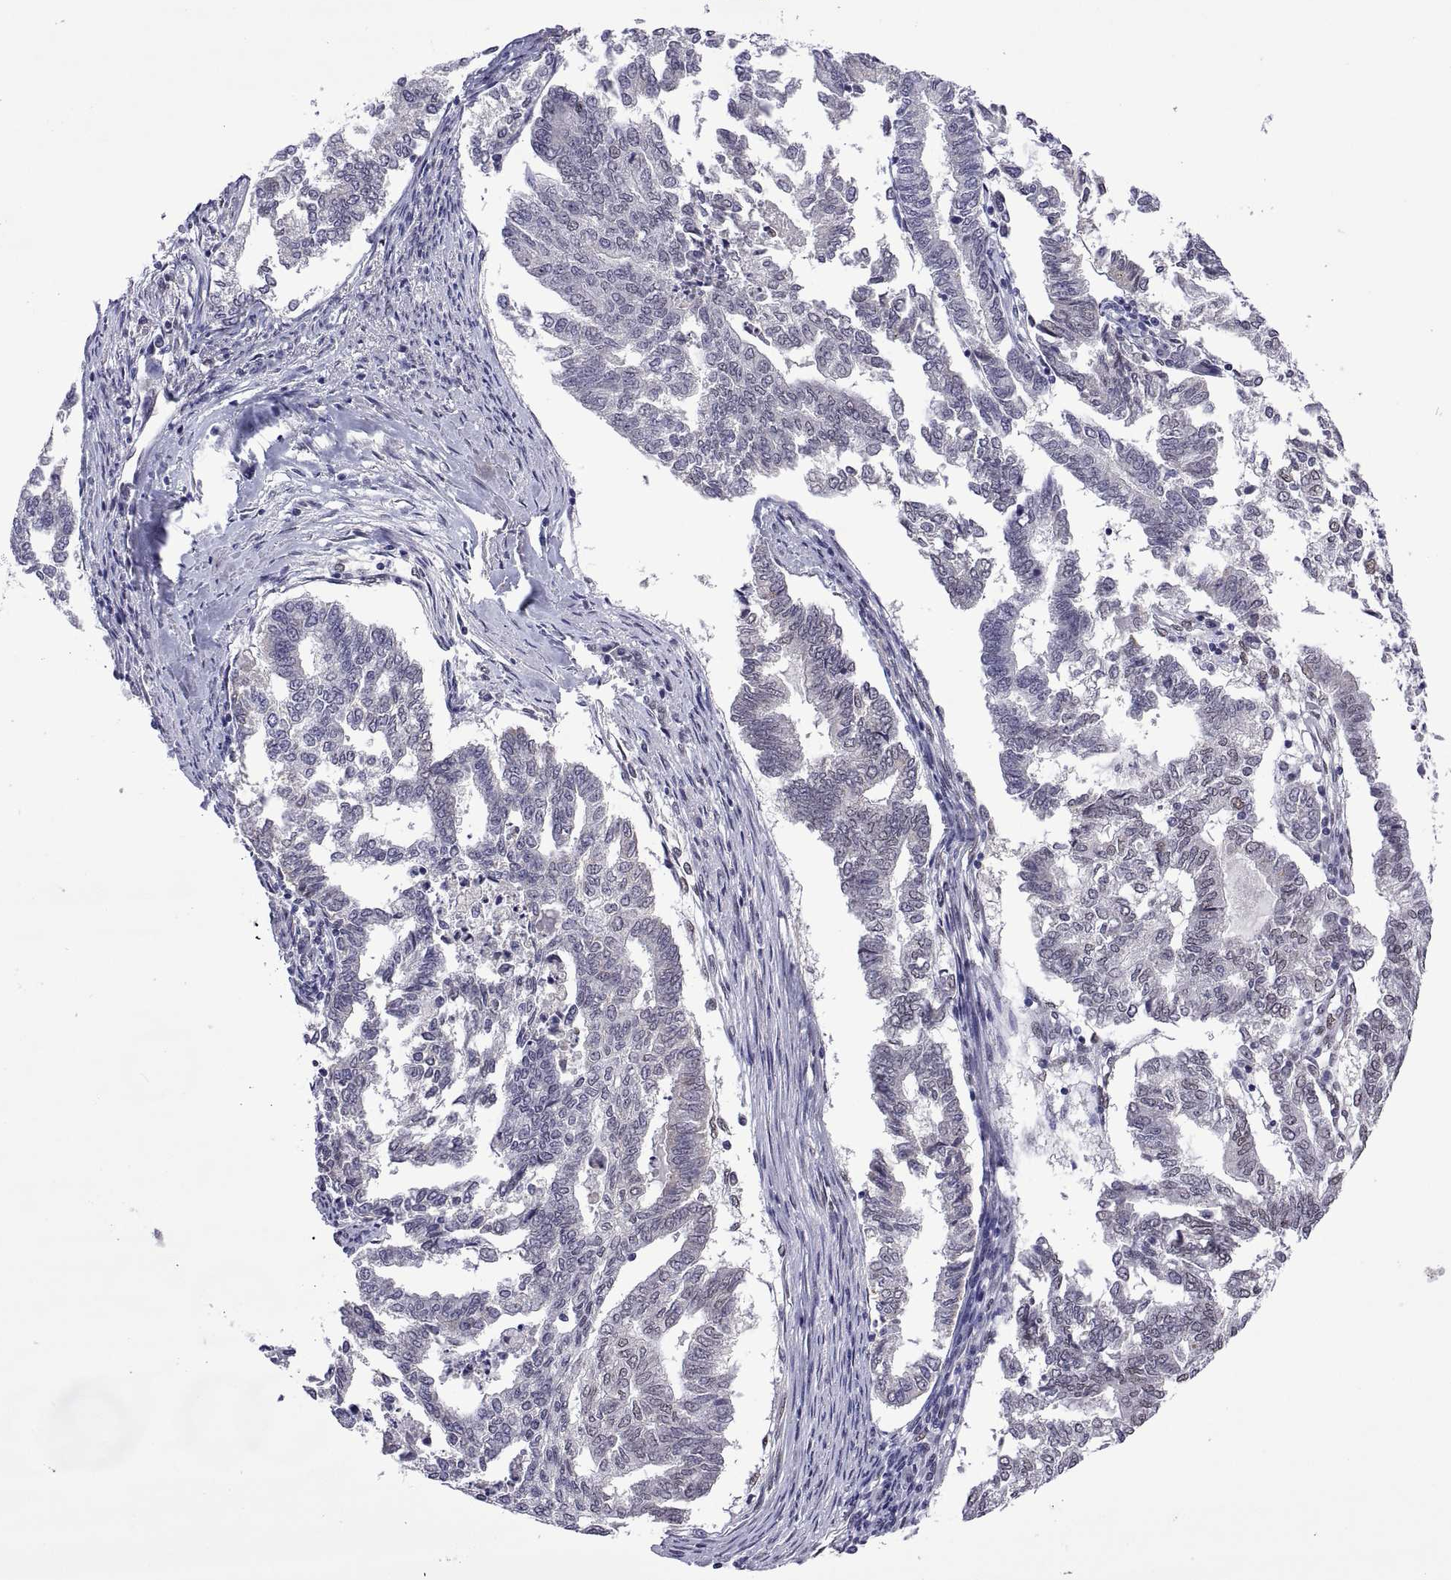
{"staining": {"intensity": "weak", "quantity": "25%-75%", "location": "nuclear"}, "tissue": "endometrial cancer", "cell_type": "Tumor cells", "image_type": "cancer", "snomed": [{"axis": "morphology", "description": "Adenocarcinoma, NOS"}, {"axis": "topography", "description": "Endometrium"}], "caption": "Immunohistochemical staining of human endometrial cancer (adenocarcinoma) reveals low levels of weak nuclear protein expression in about 25%-75% of tumor cells.", "gene": "NR4A1", "patient": {"sex": "female", "age": 79}}